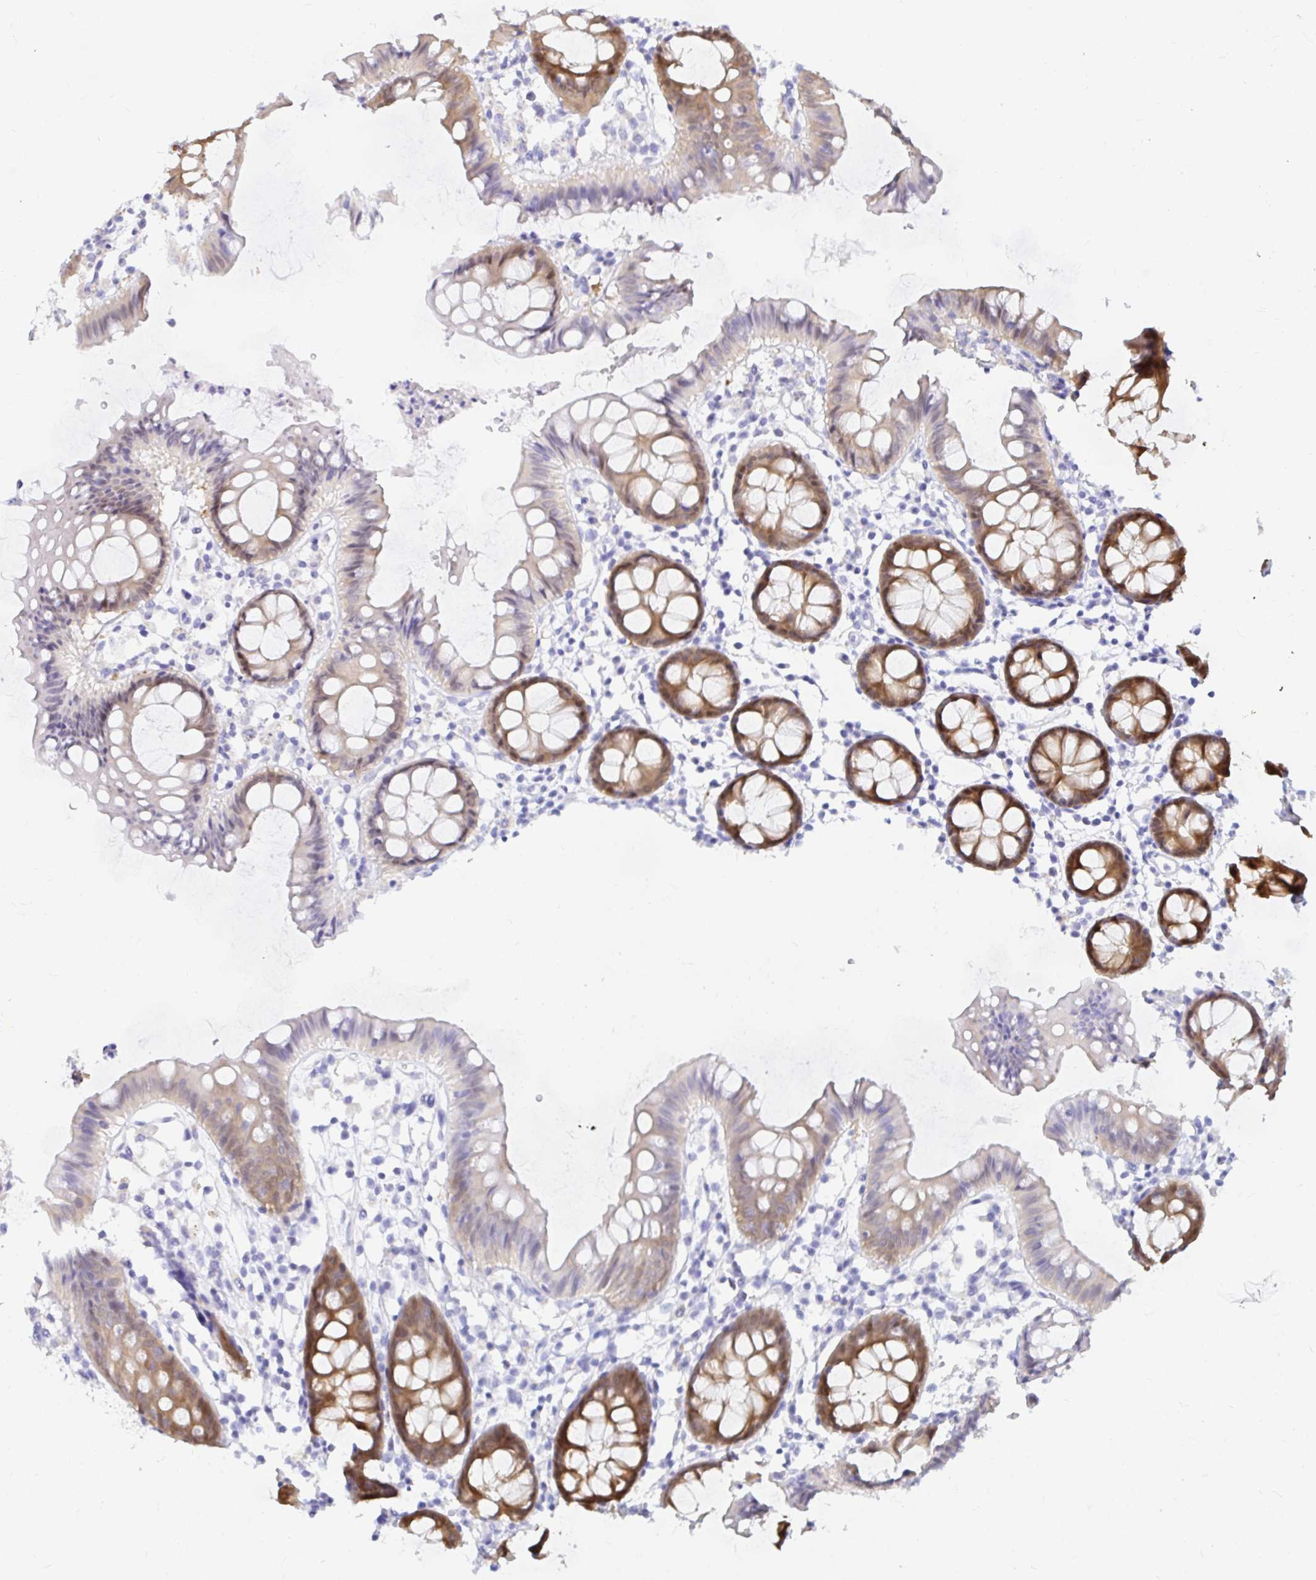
{"staining": {"intensity": "negative", "quantity": "none", "location": "none"}, "tissue": "colon", "cell_type": "Endothelial cells", "image_type": "normal", "snomed": [{"axis": "morphology", "description": "Normal tissue, NOS"}, {"axis": "topography", "description": "Colon"}], "caption": "Immunohistochemistry micrograph of normal colon stained for a protein (brown), which displays no positivity in endothelial cells.", "gene": "PPP1R1B", "patient": {"sex": "female", "age": 84}}